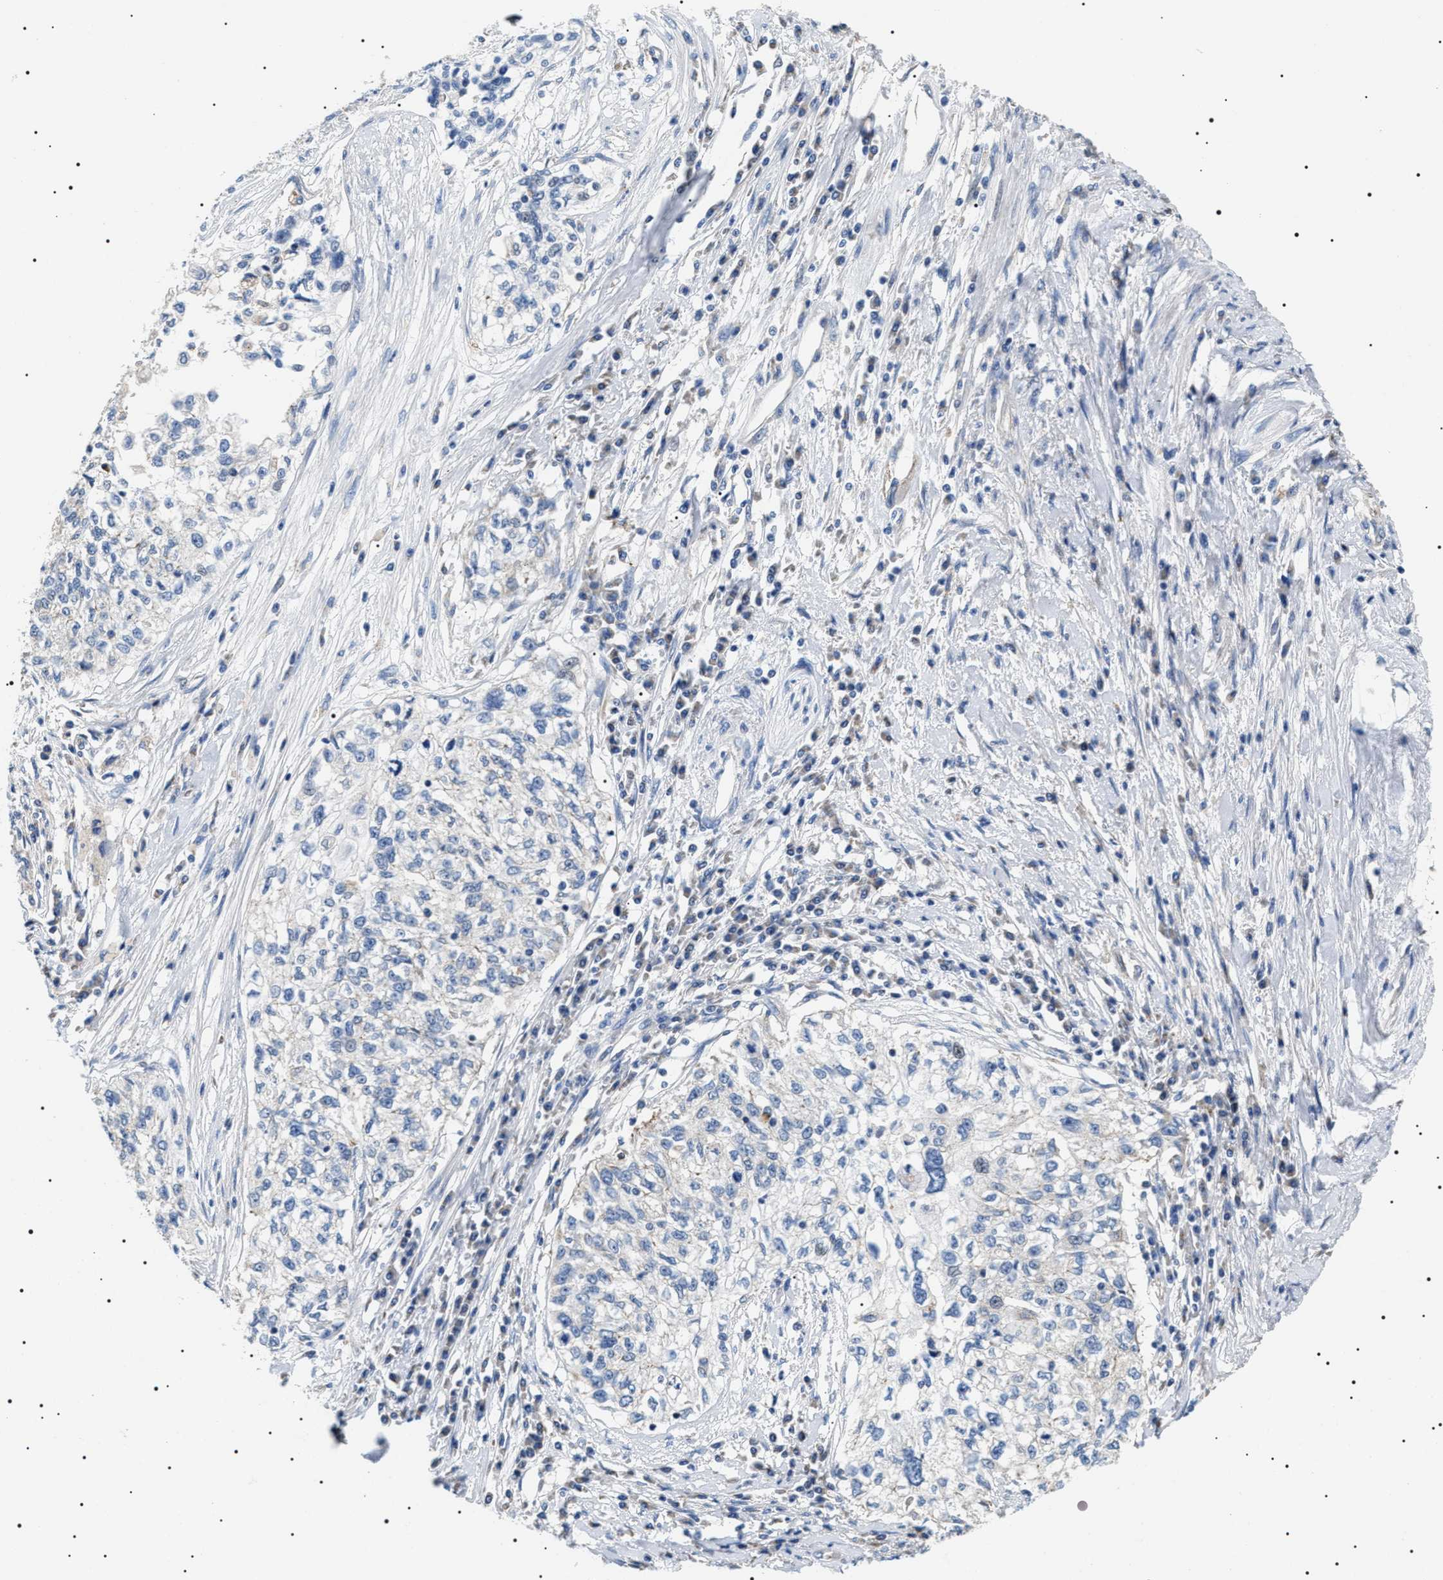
{"staining": {"intensity": "negative", "quantity": "none", "location": "none"}, "tissue": "cervical cancer", "cell_type": "Tumor cells", "image_type": "cancer", "snomed": [{"axis": "morphology", "description": "Squamous cell carcinoma, NOS"}, {"axis": "topography", "description": "Cervix"}], "caption": "Human cervical cancer (squamous cell carcinoma) stained for a protein using immunohistochemistry (IHC) shows no positivity in tumor cells.", "gene": "TMEM222", "patient": {"sex": "female", "age": 57}}